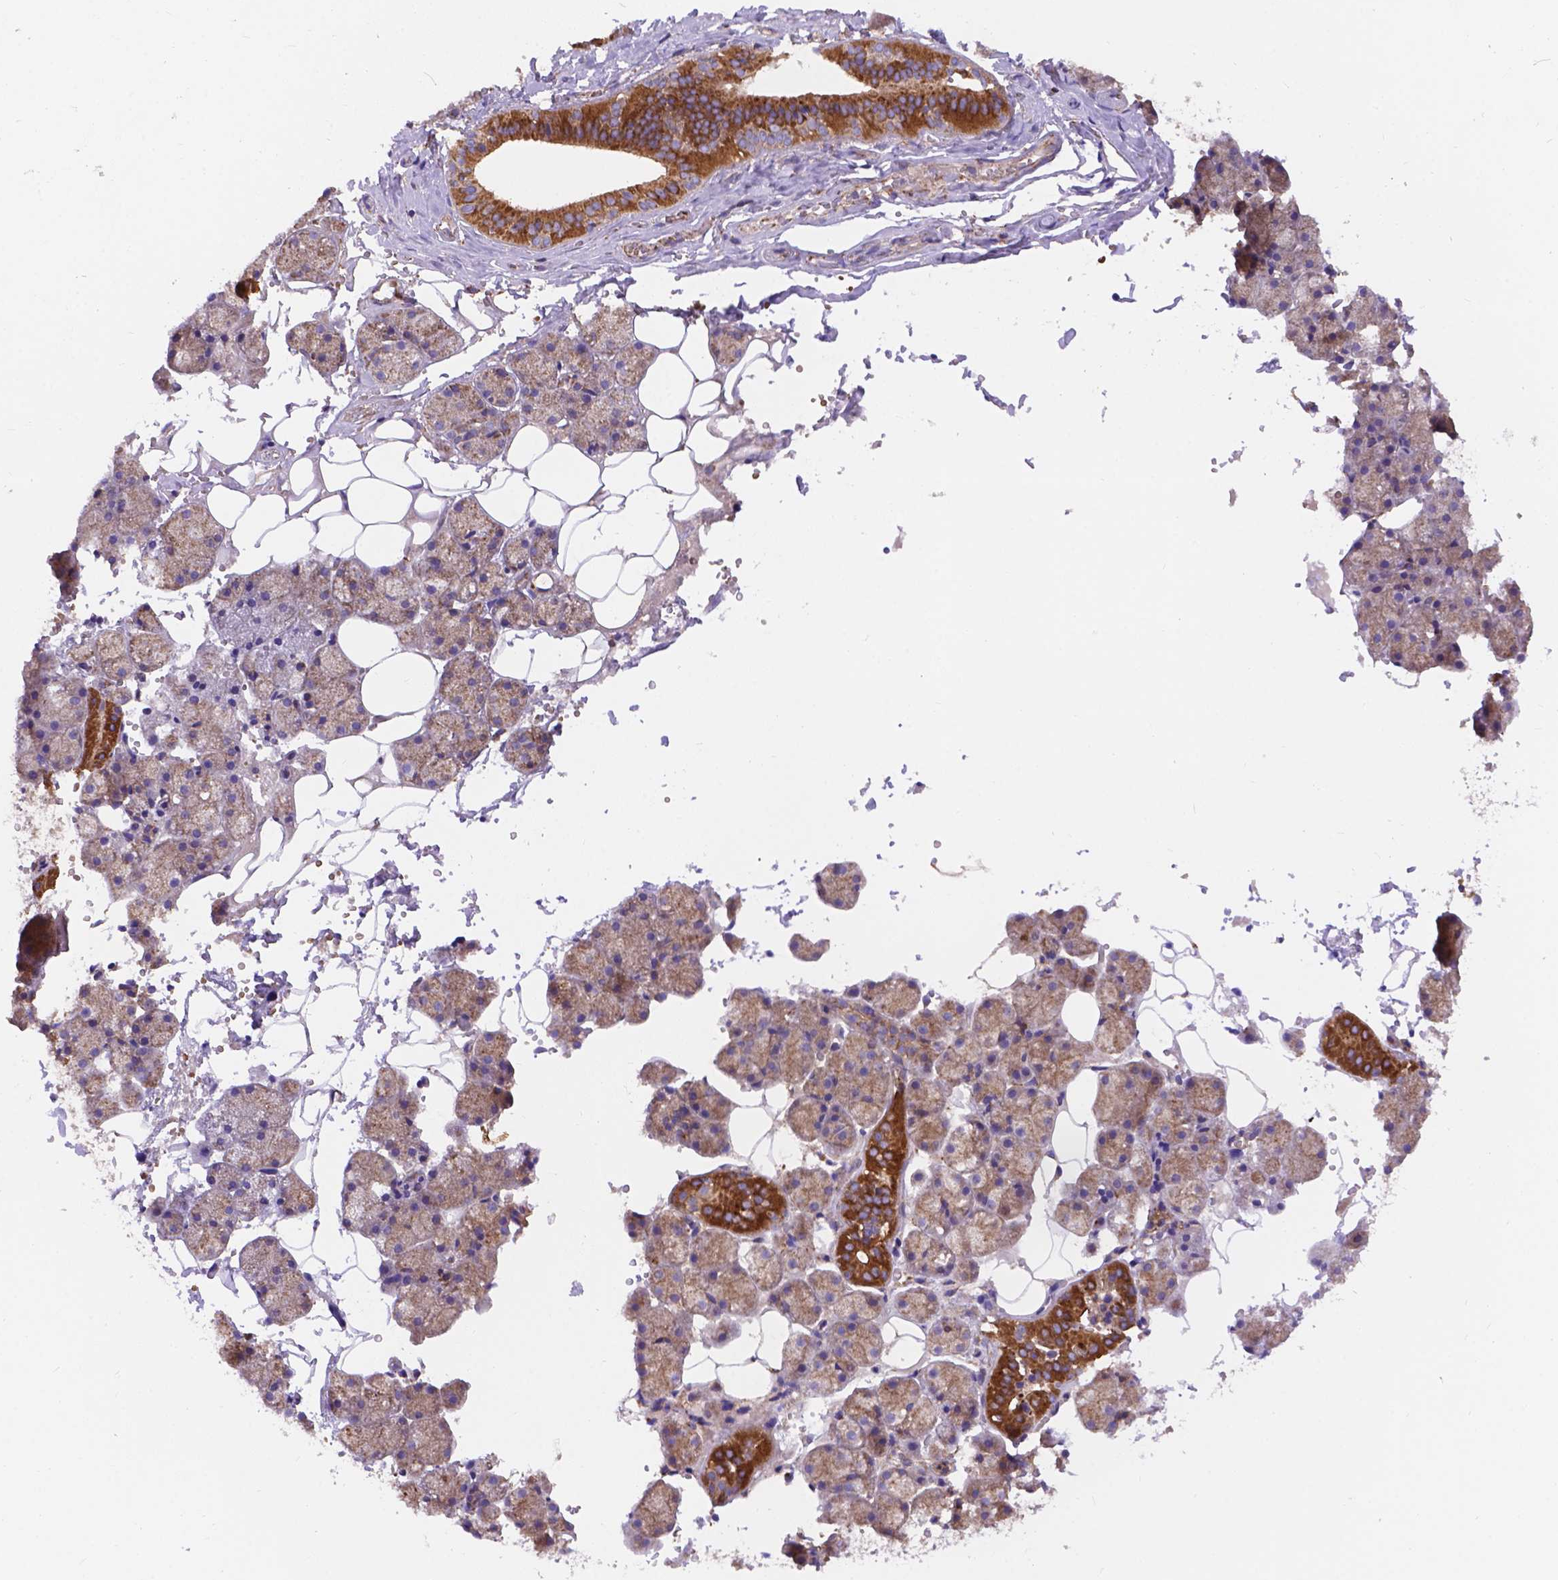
{"staining": {"intensity": "strong", "quantity": "25%-75%", "location": "cytoplasmic/membranous"}, "tissue": "salivary gland", "cell_type": "Glandular cells", "image_type": "normal", "snomed": [{"axis": "morphology", "description": "Normal tissue, NOS"}, {"axis": "topography", "description": "Salivary gland"}], "caption": "Immunohistochemical staining of benign human salivary gland displays 25%-75% levels of strong cytoplasmic/membranous protein expression in approximately 25%-75% of glandular cells.", "gene": "AK3", "patient": {"sex": "male", "age": 38}}